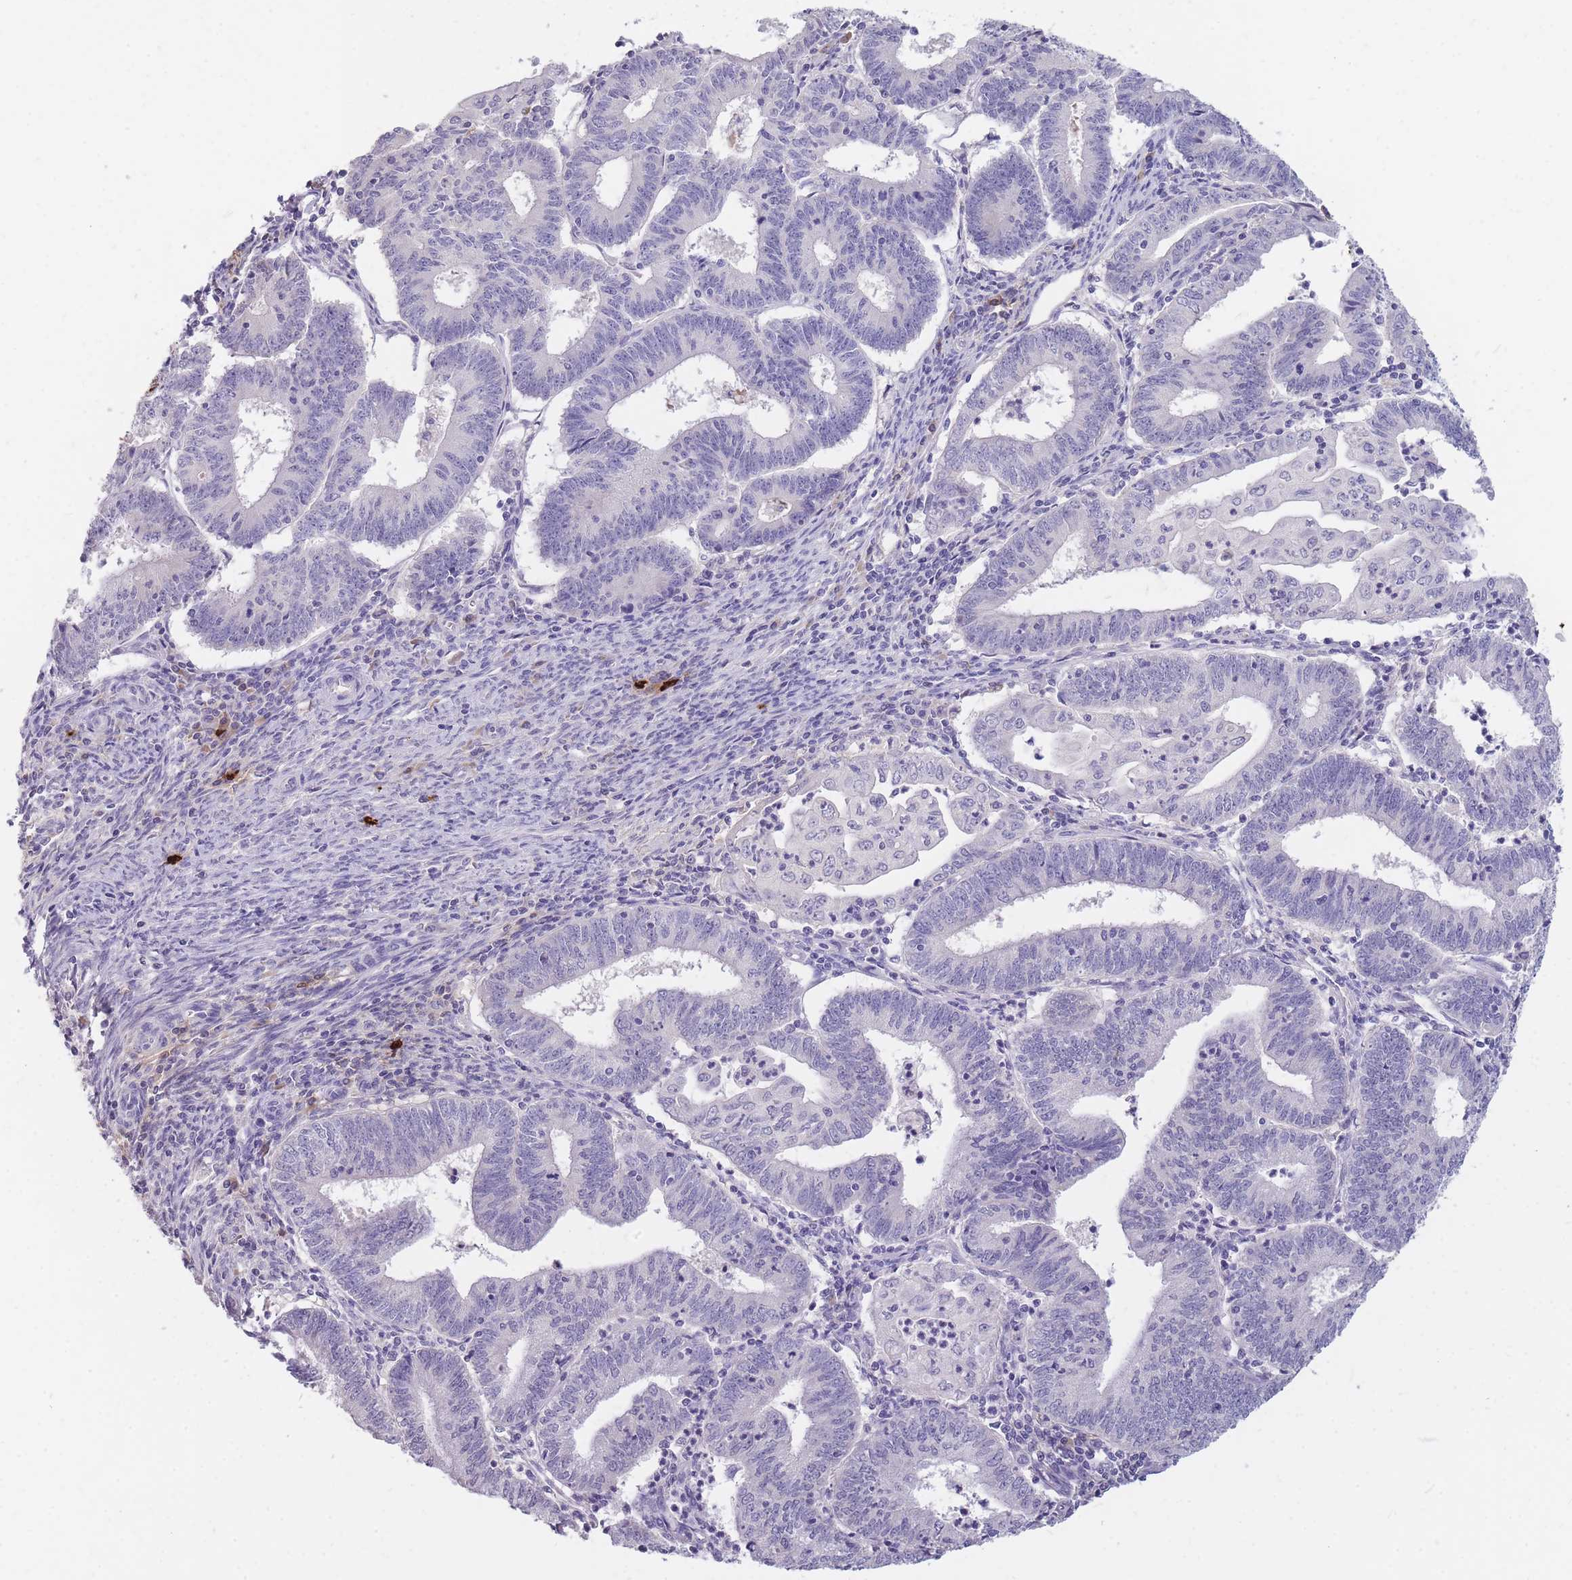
{"staining": {"intensity": "negative", "quantity": "none", "location": "none"}, "tissue": "endometrial cancer", "cell_type": "Tumor cells", "image_type": "cancer", "snomed": [{"axis": "morphology", "description": "Adenocarcinoma, NOS"}, {"axis": "topography", "description": "Endometrium"}], "caption": "Immunohistochemical staining of endometrial cancer (adenocarcinoma) exhibits no significant staining in tumor cells.", "gene": "TPSD1", "patient": {"sex": "female", "age": 60}}